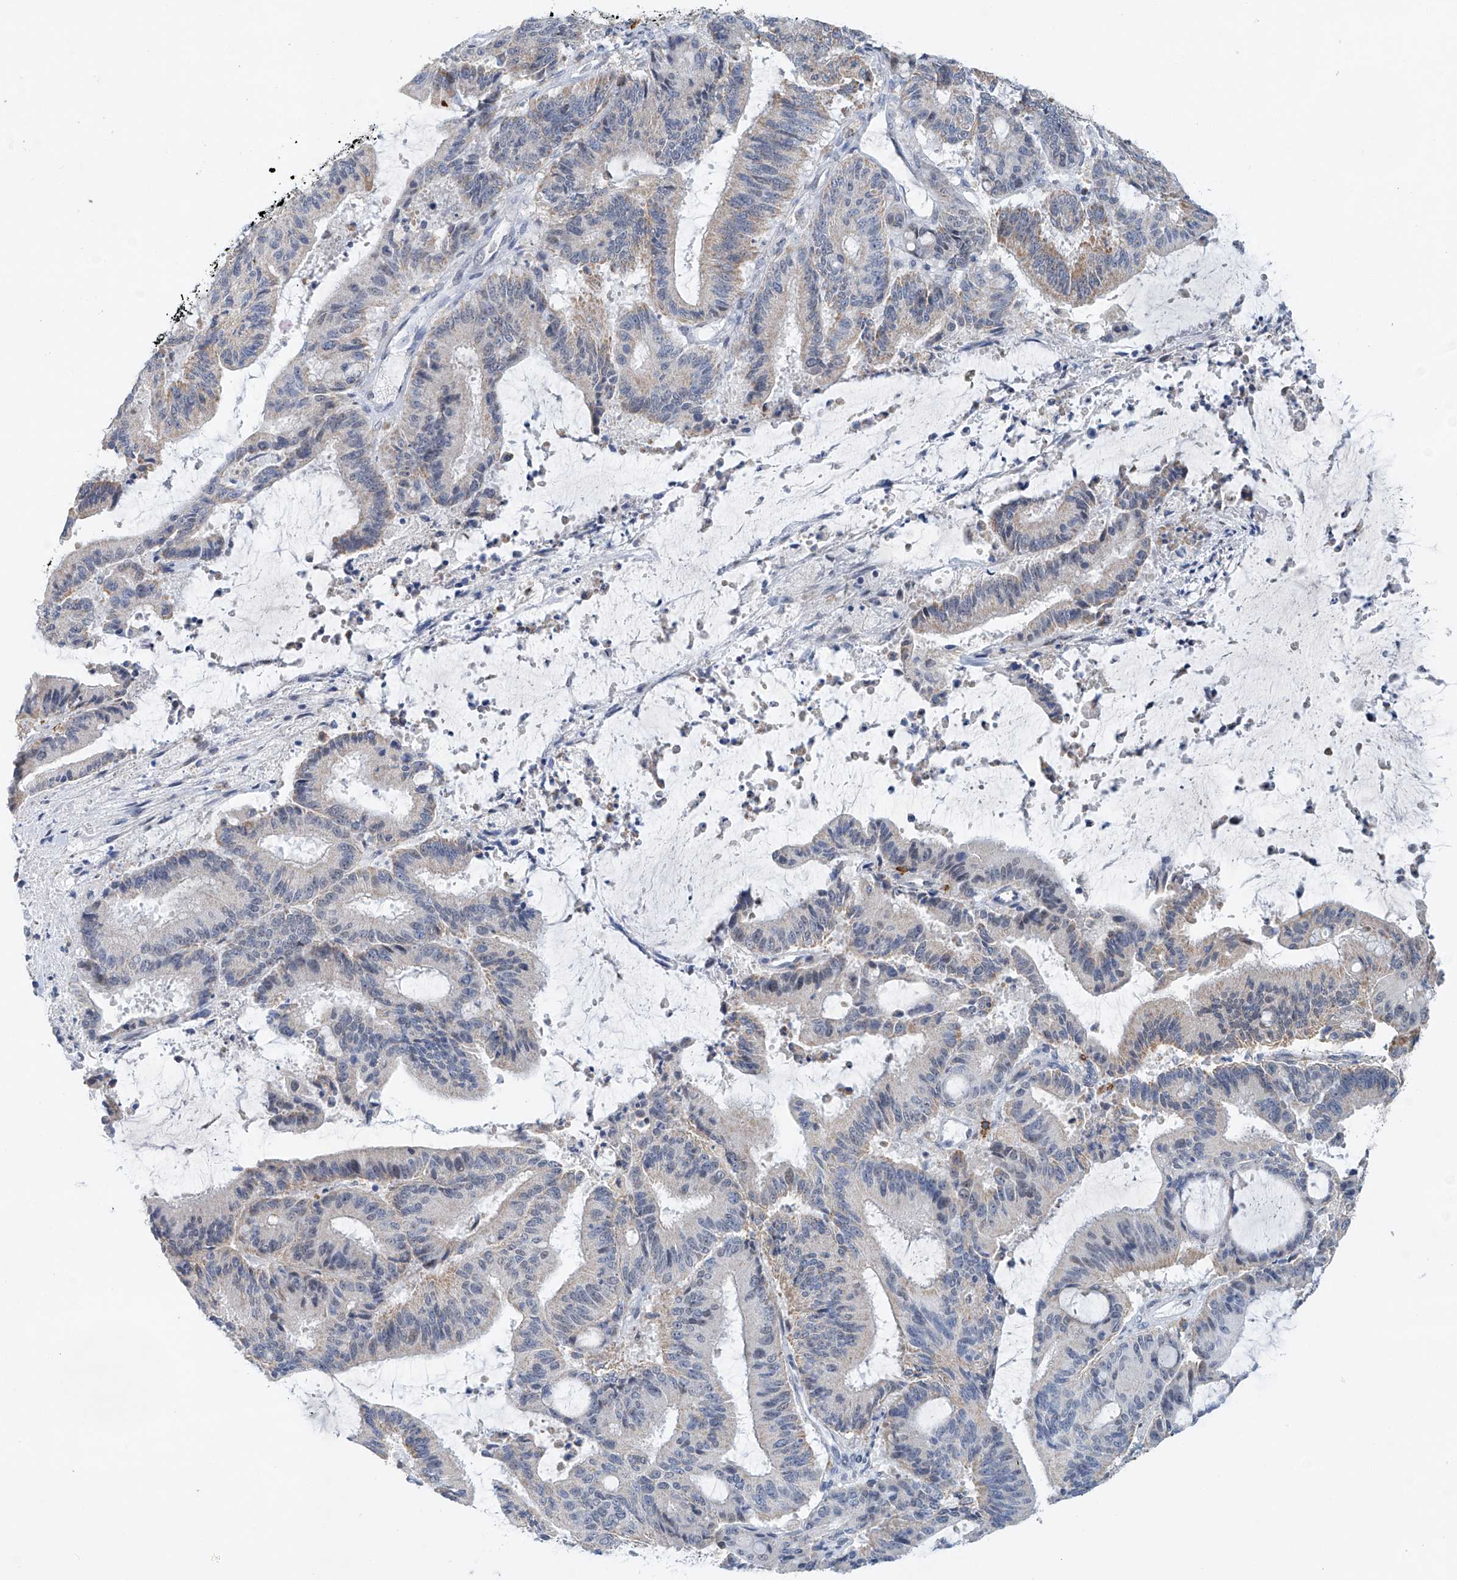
{"staining": {"intensity": "weak", "quantity": "<25%", "location": "cytoplasmic/membranous"}, "tissue": "liver cancer", "cell_type": "Tumor cells", "image_type": "cancer", "snomed": [{"axis": "morphology", "description": "Normal tissue, NOS"}, {"axis": "morphology", "description": "Cholangiocarcinoma"}, {"axis": "topography", "description": "Liver"}, {"axis": "topography", "description": "Peripheral nerve tissue"}], "caption": "DAB immunohistochemical staining of liver cancer shows no significant positivity in tumor cells. Nuclei are stained in blue.", "gene": "KLF15", "patient": {"sex": "female", "age": 73}}